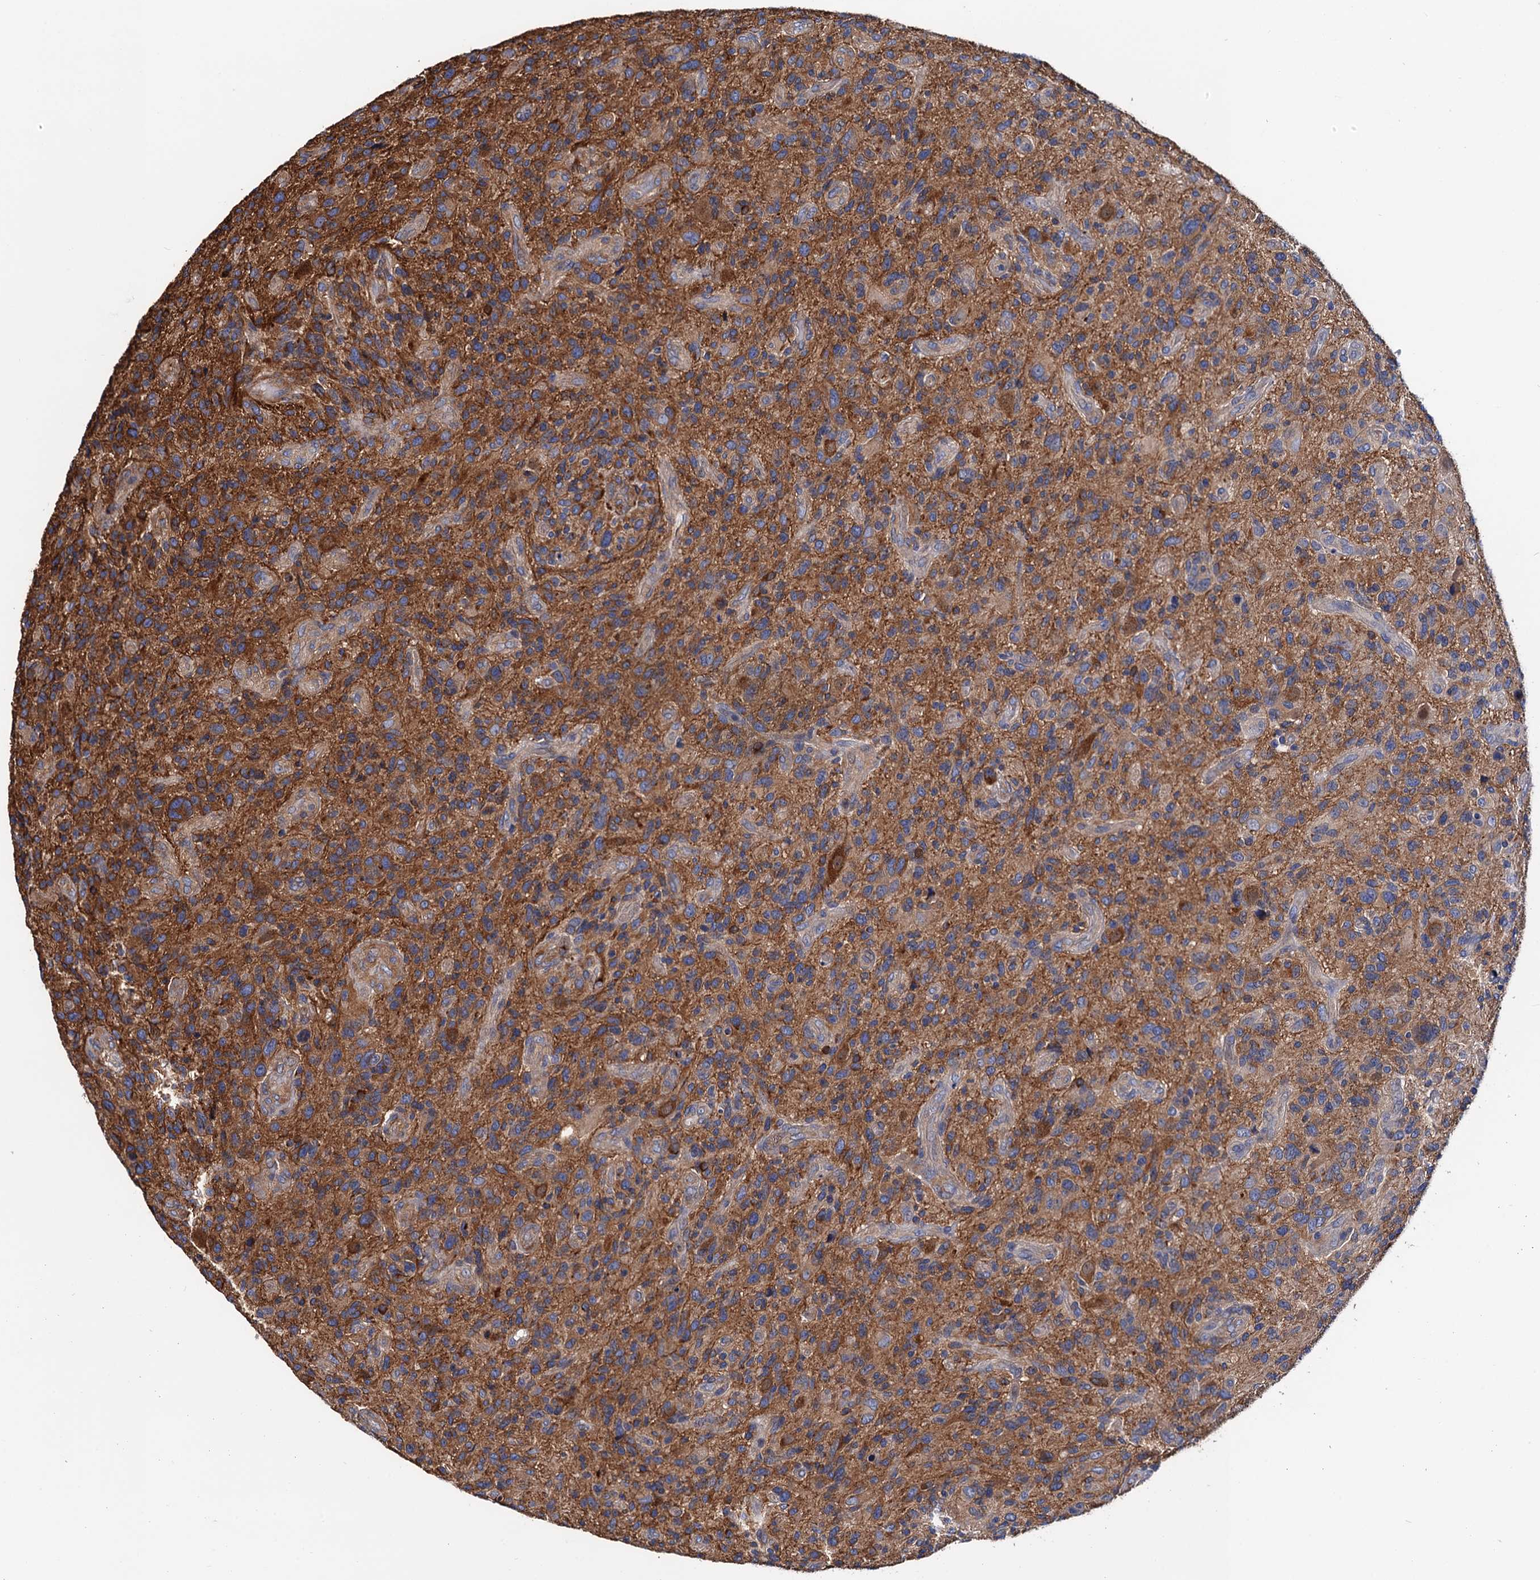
{"staining": {"intensity": "moderate", "quantity": "<25%", "location": "cytoplasmic/membranous"}, "tissue": "glioma", "cell_type": "Tumor cells", "image_type": "cancer", "snomed": [{"axis": "morphology", "description": "Glioma, malignant, High grade"}, {"axis": "topography", "description": "Brain"}], "caption": "There is low levels of moderate cytoplasmic/membranous positivity in tumor cells of glioma, as demonstrated by immunohistochemical staining (brown color).", "gene": "ZDHHC18", "patient": {"sex": "male", "age": 47}}